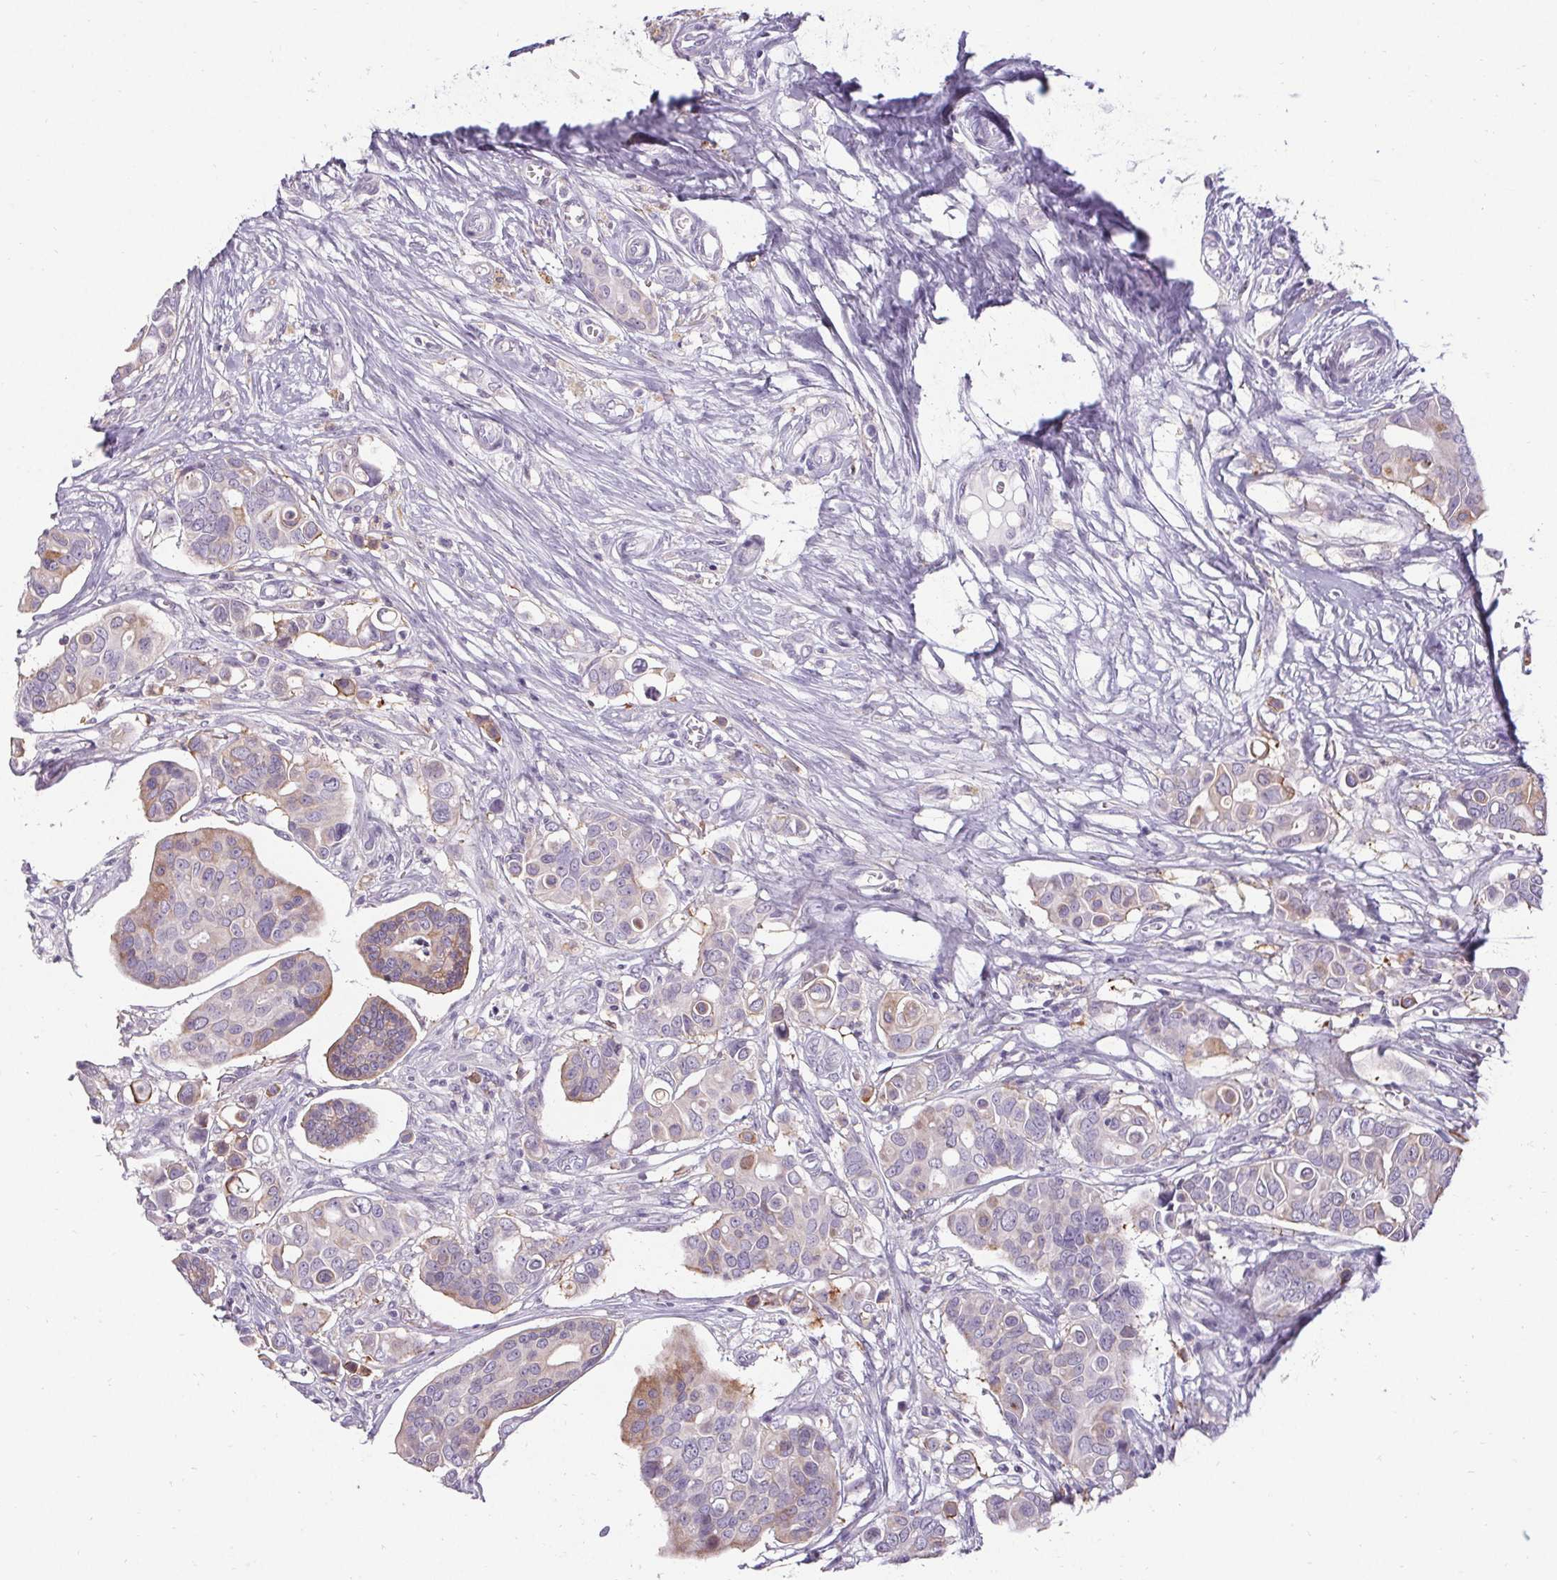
{"staining": {"intensity": "weak", "quantity": "25%-75%", "location": "cytoplasmic/membranous"}, "tissue": "breast cancer", "cell_type": "Tumor cells", "image_type": "cancer", "snomed": [{"axis": "morphology", "description": "Normal tissue, NOS"}, {"axis": "morphology", "description": "Duct carcinoma"}, {"axis": "topography", "description": "Skin"}, {"axis": "topography", "description": "Breast"}], "caption": "Breast infiltrating ductal carcinoma stained with a protein marker displays weak staining in tumor cells.", "gene": "HSD17B3", "patient": {"sex": "female", "age": 54}}